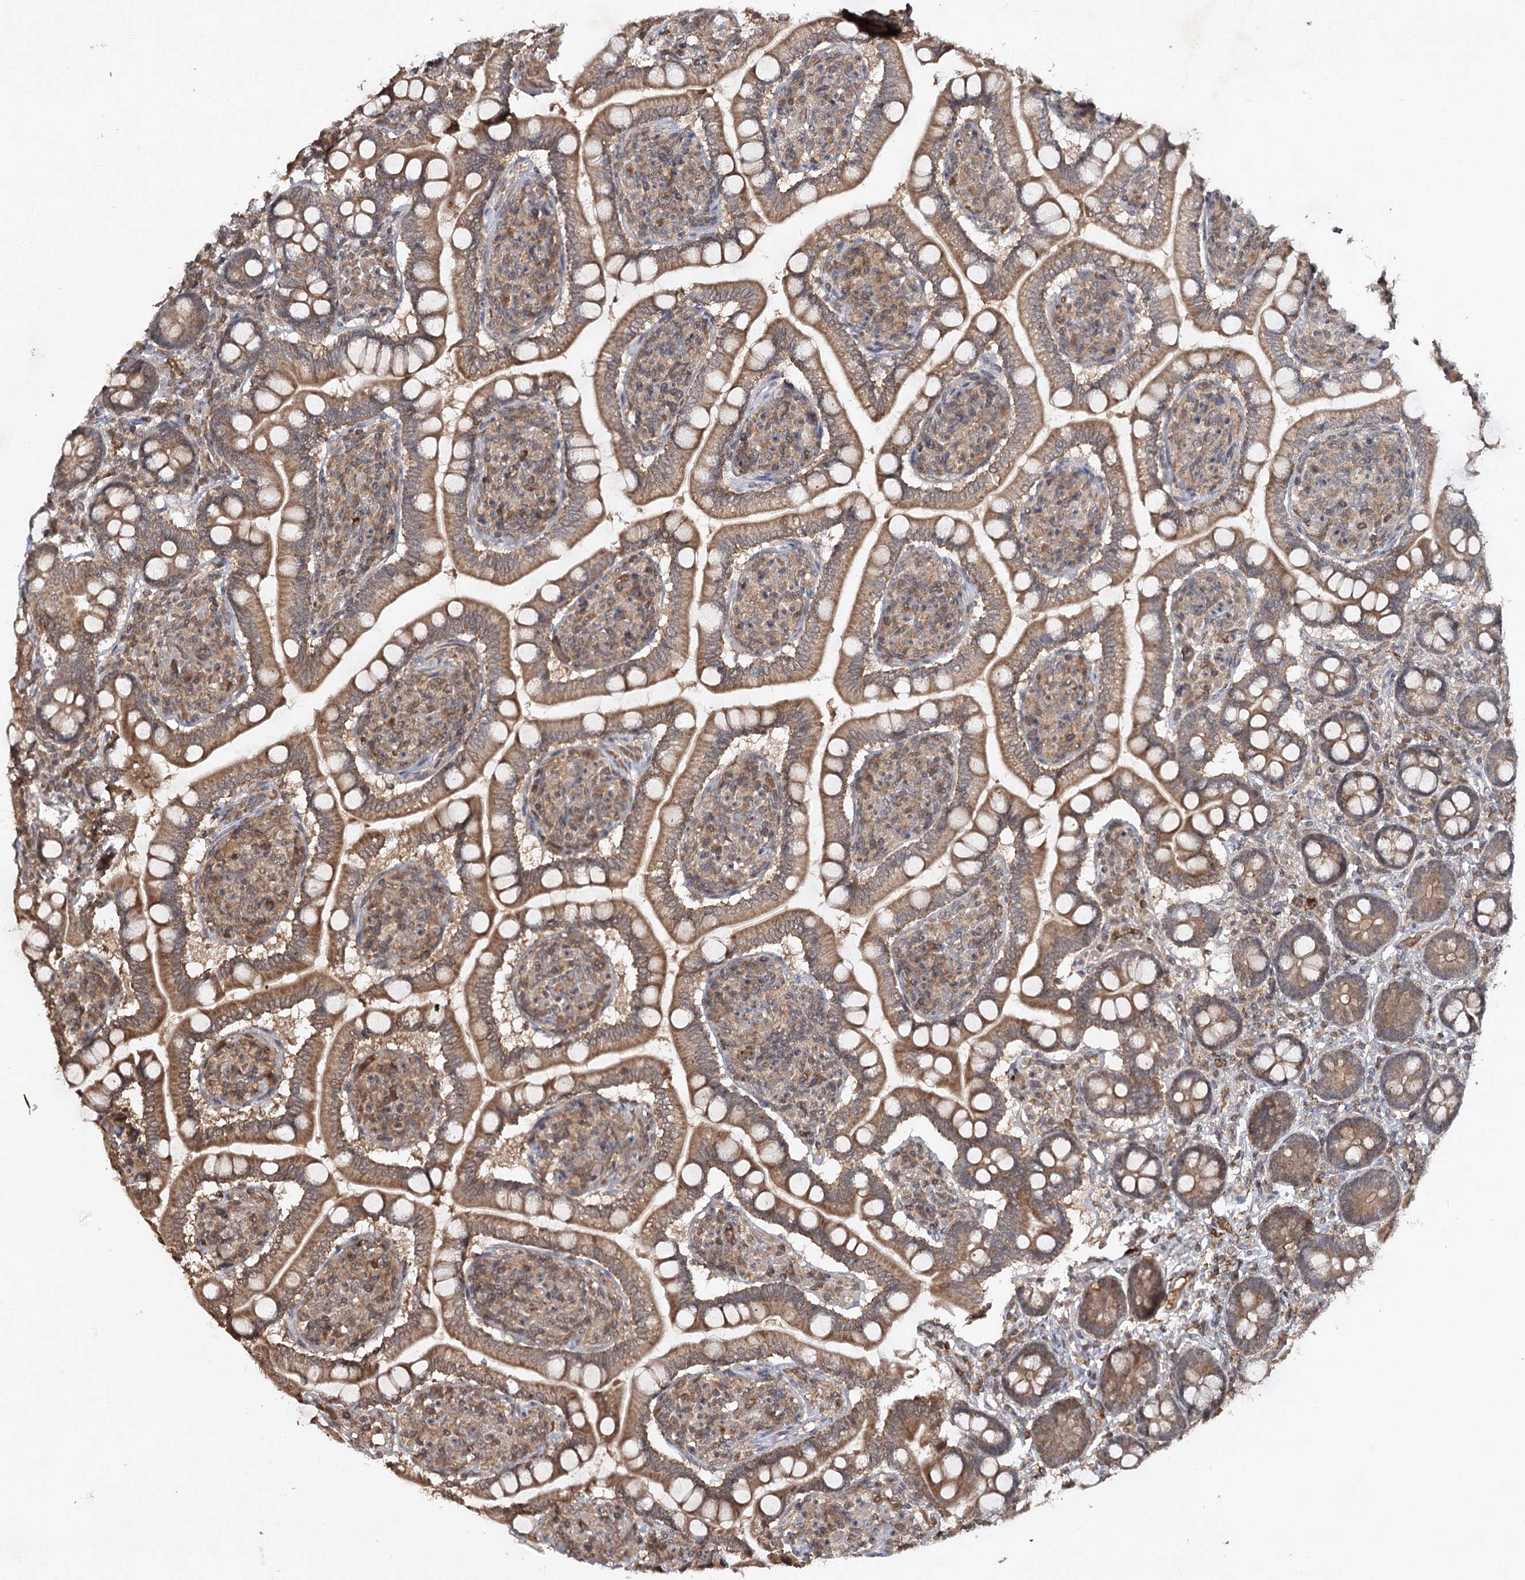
{"staining": {"intensity": "moderate", "quantity": ">75%", "location": "cytoplasmic/membranous"}, "tissue": "small intestine", "cell_type": "Glandular cells", "image_type": "normal", "snomed": [{"axis": "morphology", "description": "Normal tissue, NOS"}, {"axis": "topography", "description": "Small intestine"}], "caption": "Approximately >75% of glandular cells in normal small intestine exhibit moderate cytoplasmic/membranous protein positivity as visualized by brown immunohistochemical staining.", "gene": "CYP2B6", "patient": {"sex": "female", "age": 64}}